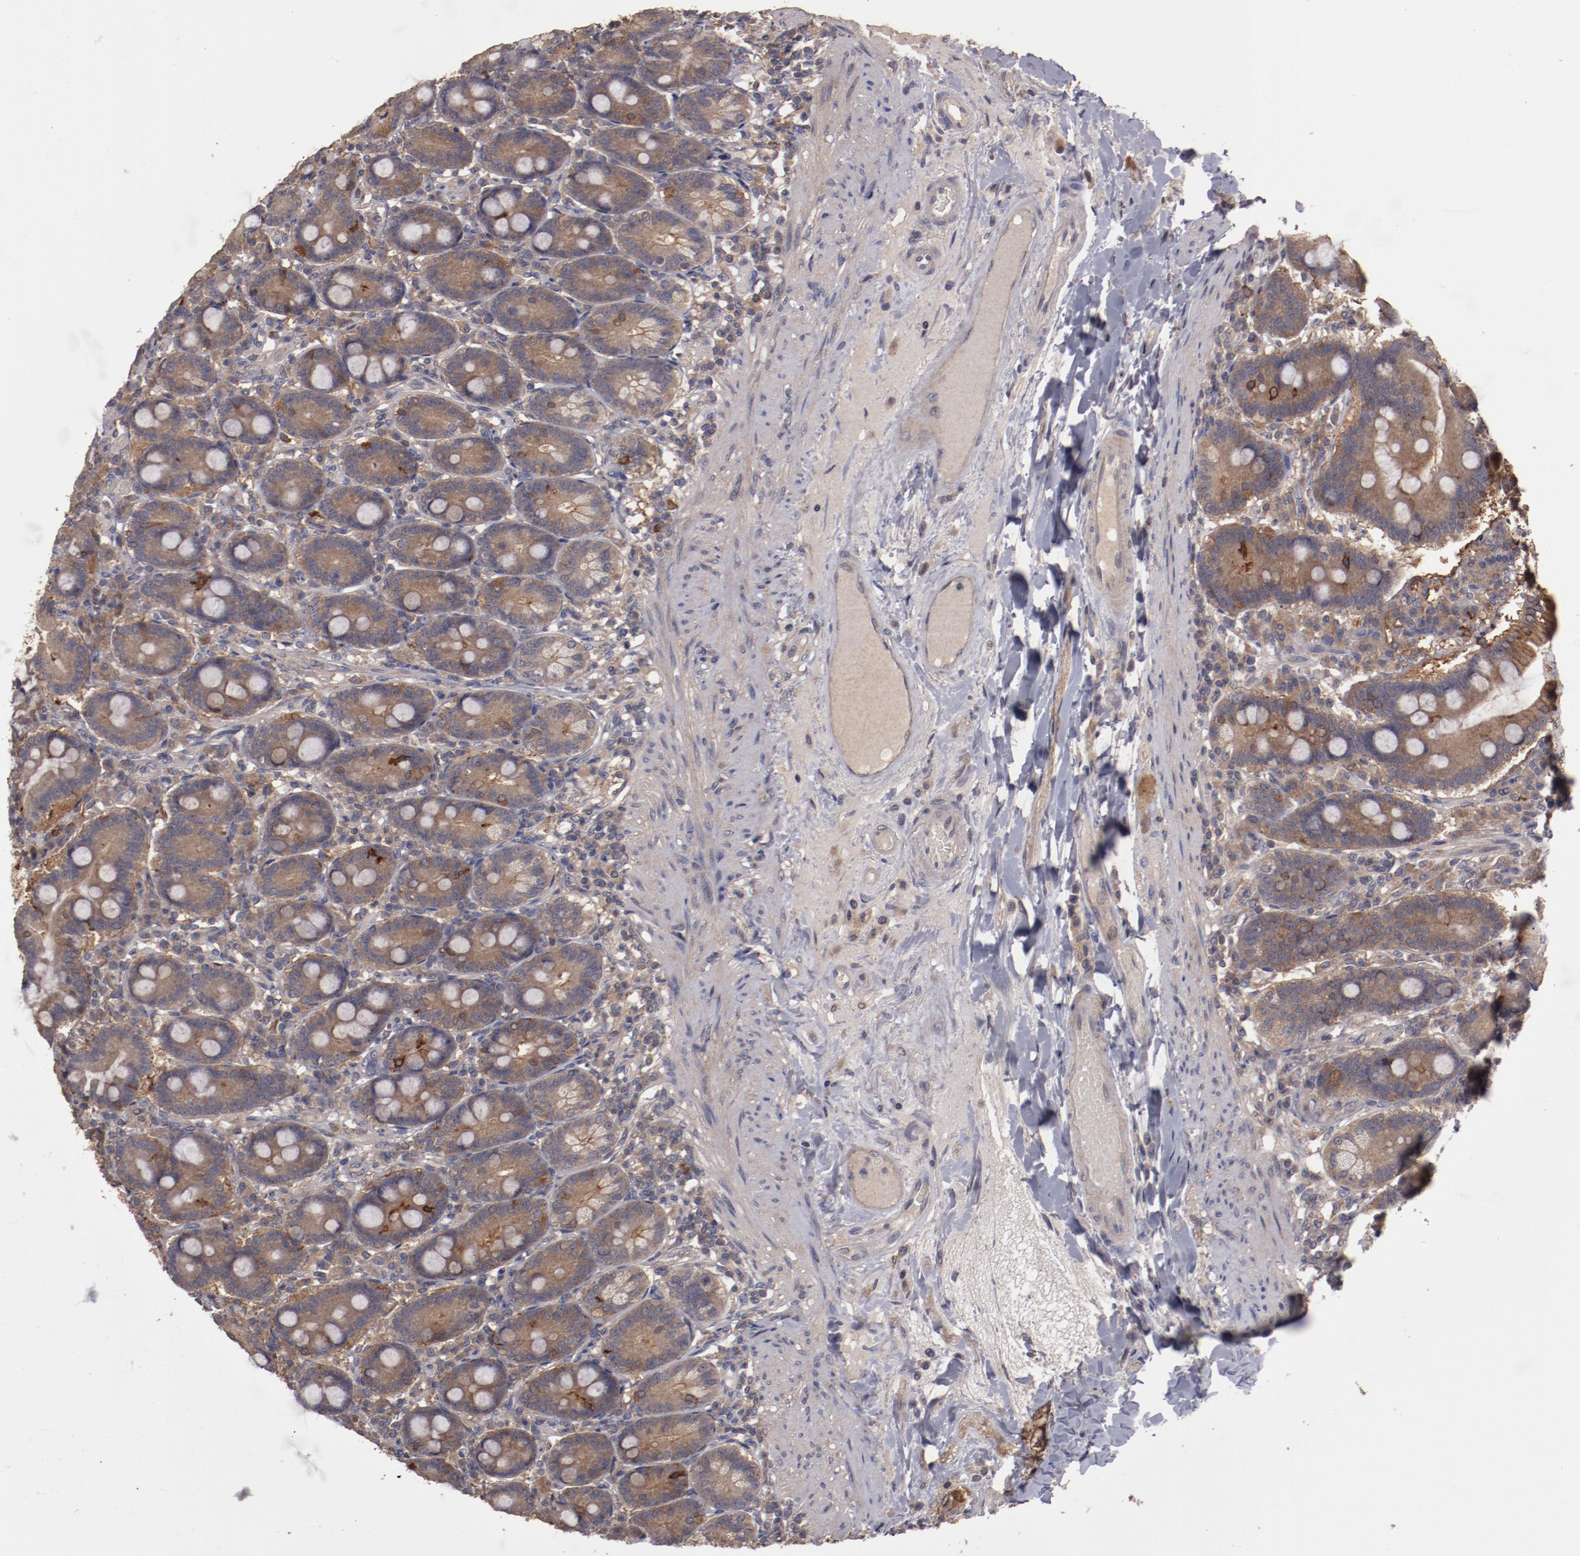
{"staining": {"intensity": "moderate", "quantity": ">75%", "location": "cytoplasmic/membranous"}, "tissue": "duodenum", "cell_type": "Glandular cells", "image_type": "normal", "snomed": [{"axis": "morphology", "description": "Normal tissue, NOS"}, {"axis": "topography", "description": "Duodenum"}], "caption": "Immunohistochemical staining of normal human duodenum reveals moderate cytoplasmic/membranous protein staining in approximately >75% of glandular cells.", "gene": "LRRC75B", "patient": {"sex": "female", "age": 64}}